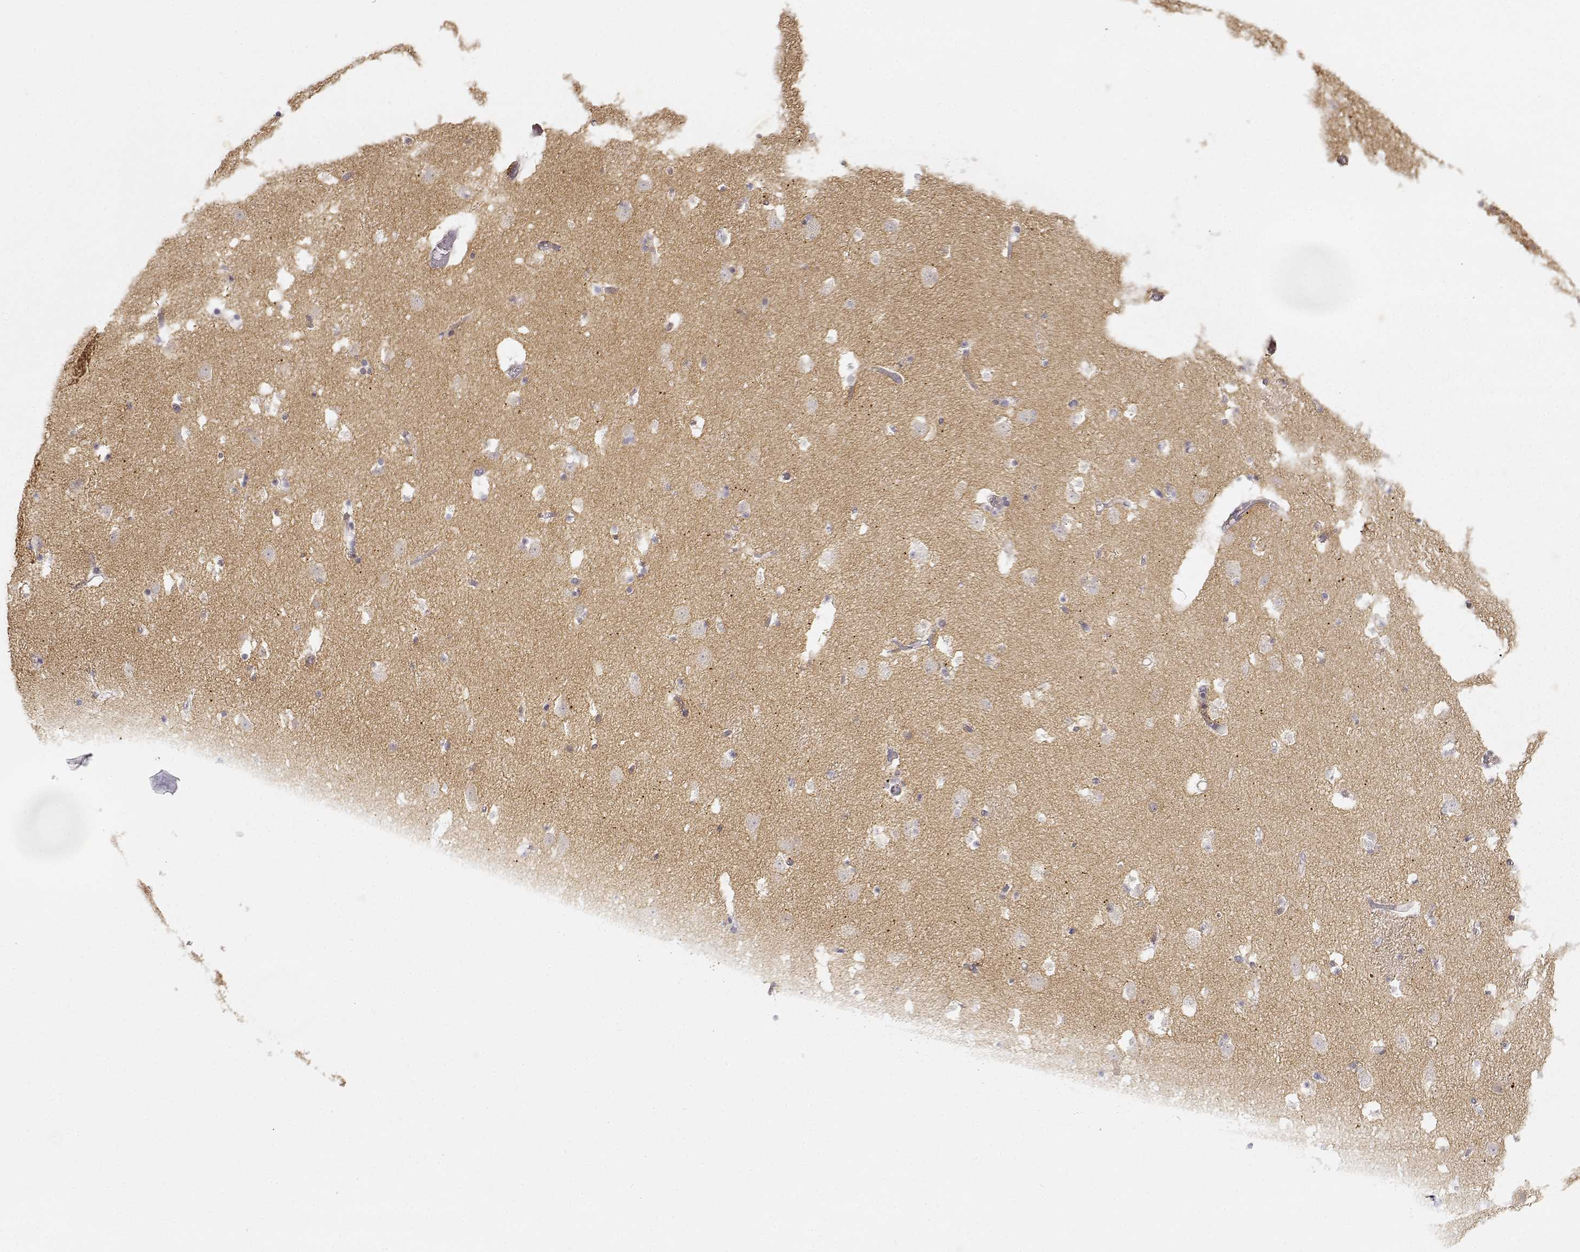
{"staining": {"intensity": "weak", "quantity": "<25%", "location": "cytoplasmic/membranous"}, "tissue": "caudate", "cell_type": "Glial cells", "image_type": "normal", "snomed": [{"axis": "morphology", "description": "Normal tissue, NOS"}, {"axis": "topography", "description": "Lateral ventricle wall"}], "caption": "Immunohistochemistry photomicrograph of unremarkable caudate: human caudate stained with DAB (3,3'-diaminobenzidine) shows no significant protein expression in glial cells.", "gene": "EAF2", "patient": {"sex": "female", "age": 42}}